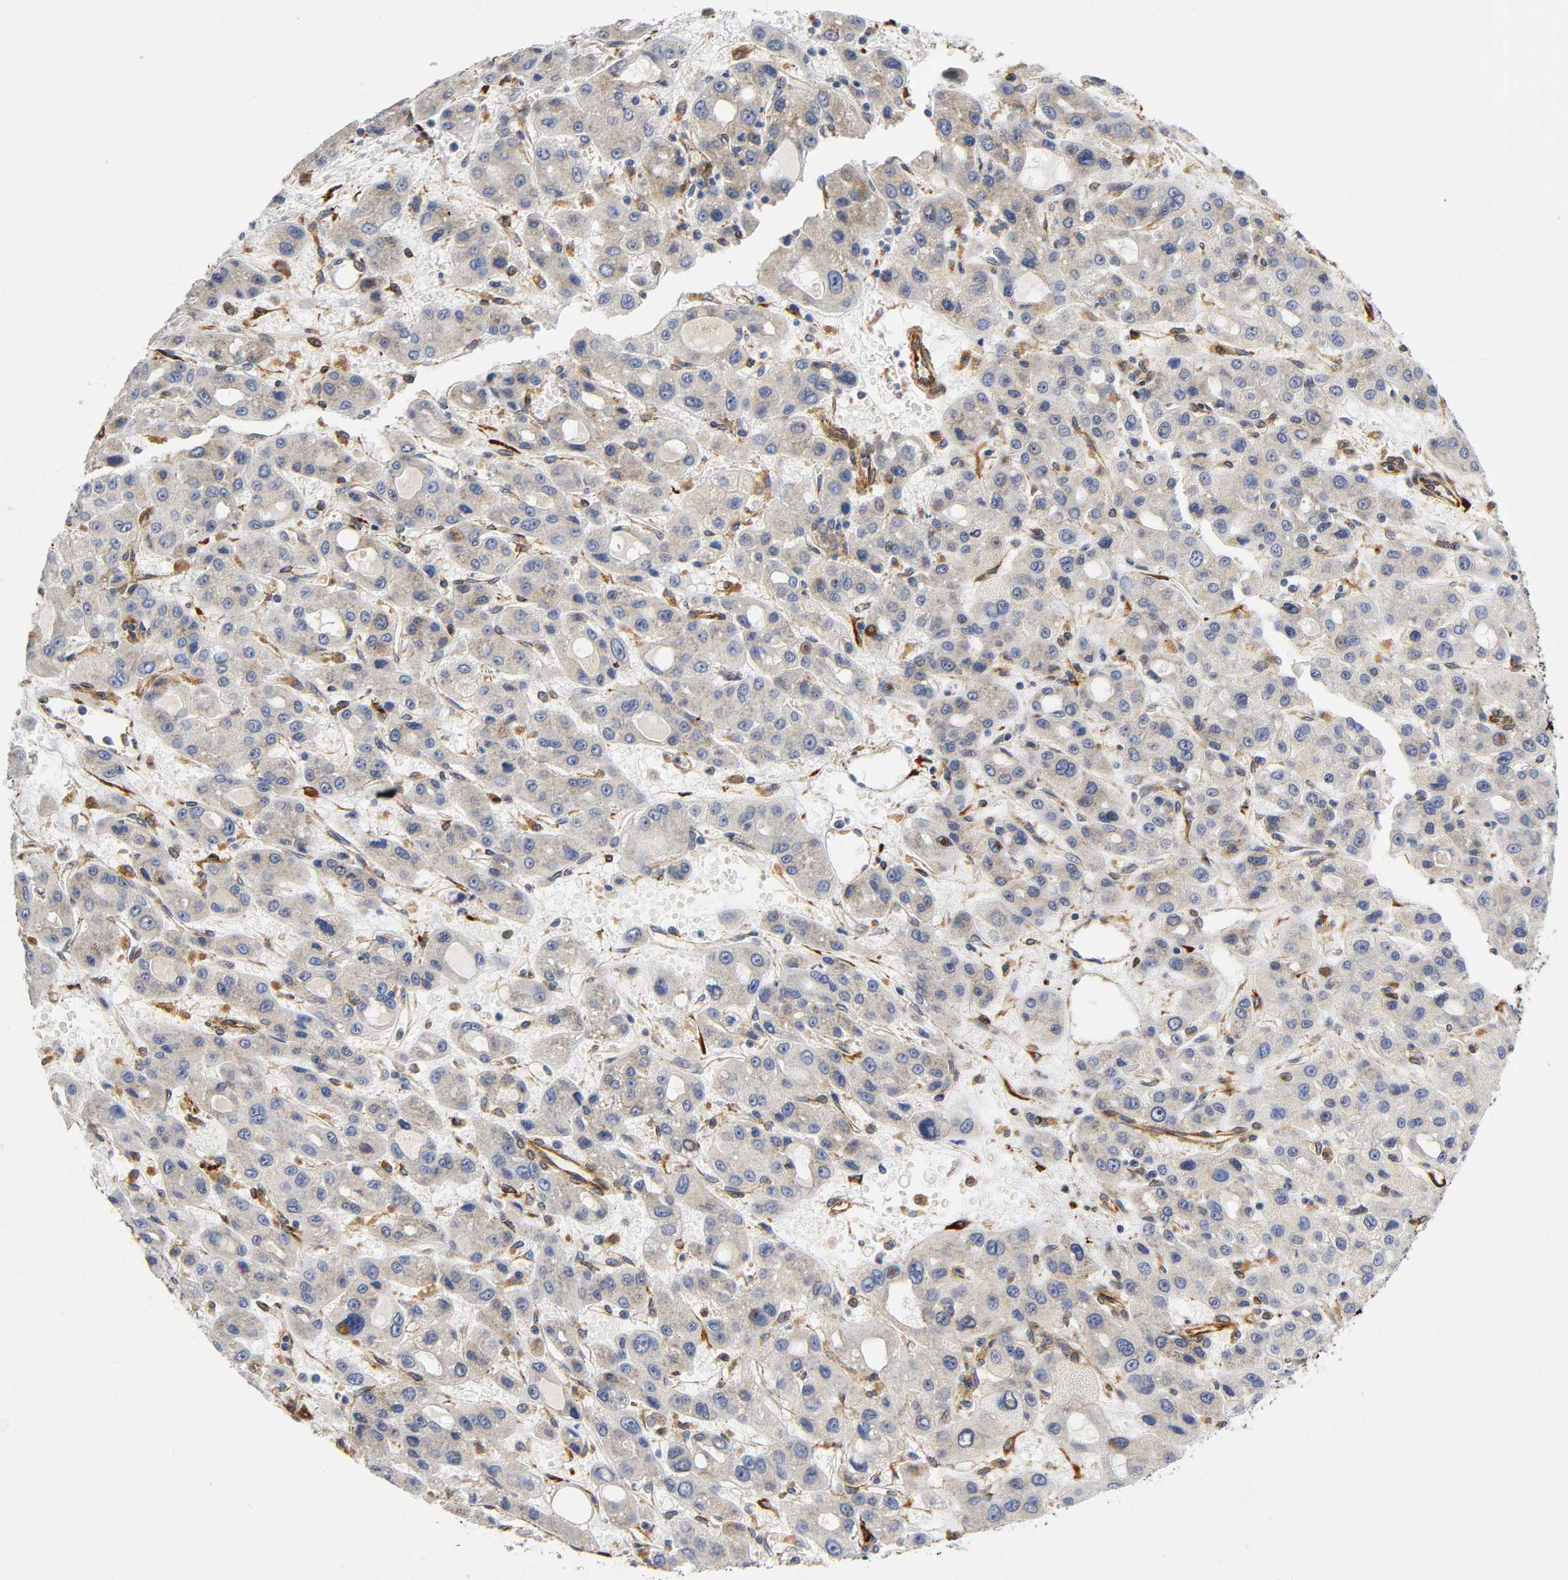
{"staining": {"intensity": "weak", "quantity": ">75%", "location": "cytoplasmic/membranous"}, "tissue": "liver cancer", "cell_type": "Tumor cells", "image_type": "cancer", "snomed": [{"axis": "morphology", "description": "Carcinoma, Hepatocellular, NOS"}, {"axis": "topography", "description": "Liver"}], "caption": "Protein staining shows weak cytoplasmic/membranous expression in about >75% of tumor cells in liver cancer (hepatocellular carcinoma).", "gene": "SOS2", "patient": {"sex": "male", "age": 55}}